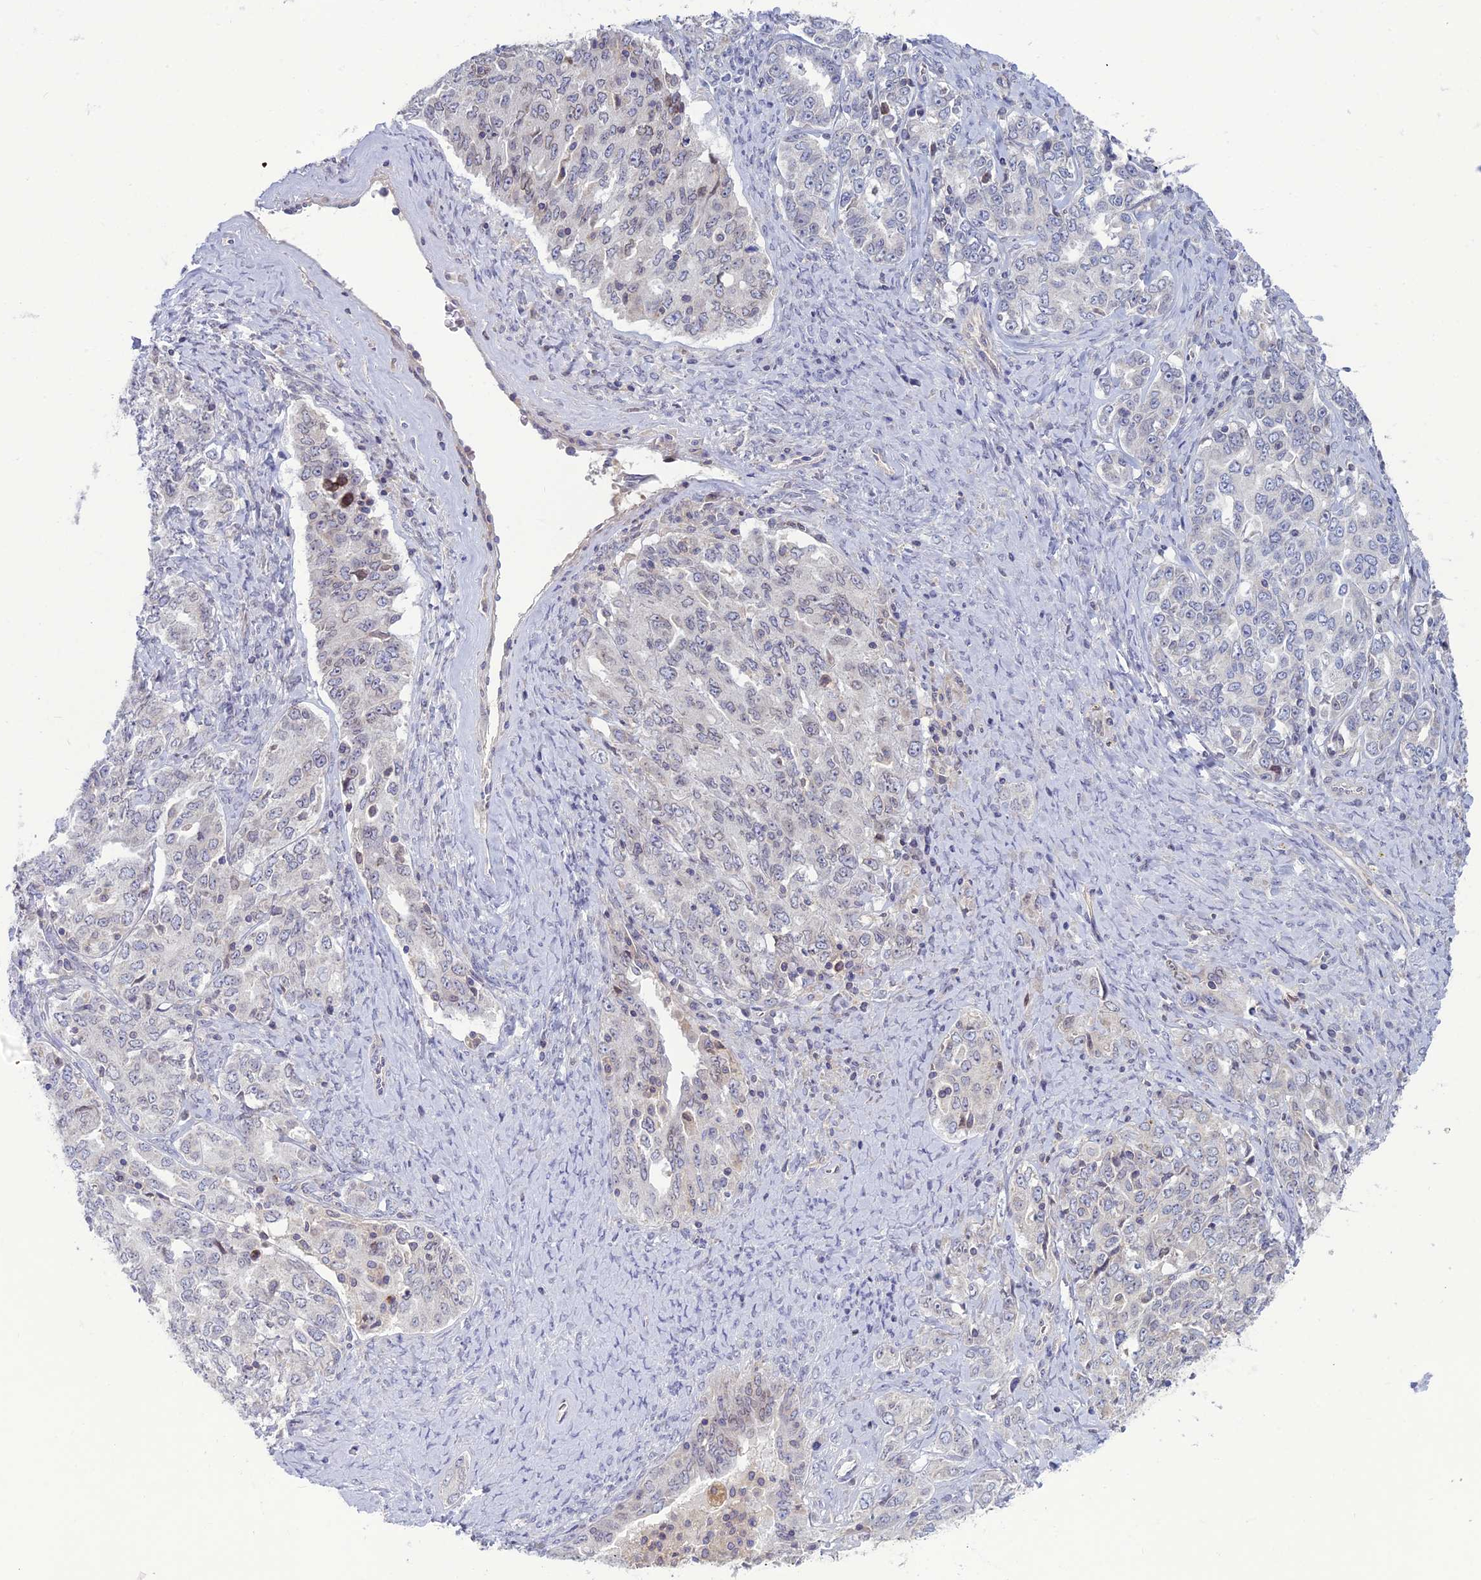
{"staining": {"intensity": "weak", "quantity": "<25%", "location": "cytoplasmic/membranous,nuclear"}, "tissue": "ovarian cancer", "cell_type": "Tumor cells", "image_type": "cancer", "snomed": [{"axis": "morphology", "description": "Carcinoma, endometroid"}, {"axis": "topography", "description": "Ovary"}], "caption": "Immunohistochemistry (IHC) of human ovarian cancer (endometroid carcinoma) displays no expression in tumor cells. (Brightfield microscopy of DAB (3,3'-diaminobenzidine) IHC at high magnification).", "gene": "WDR46", "patient": {"sex": "female", "age": 62}}